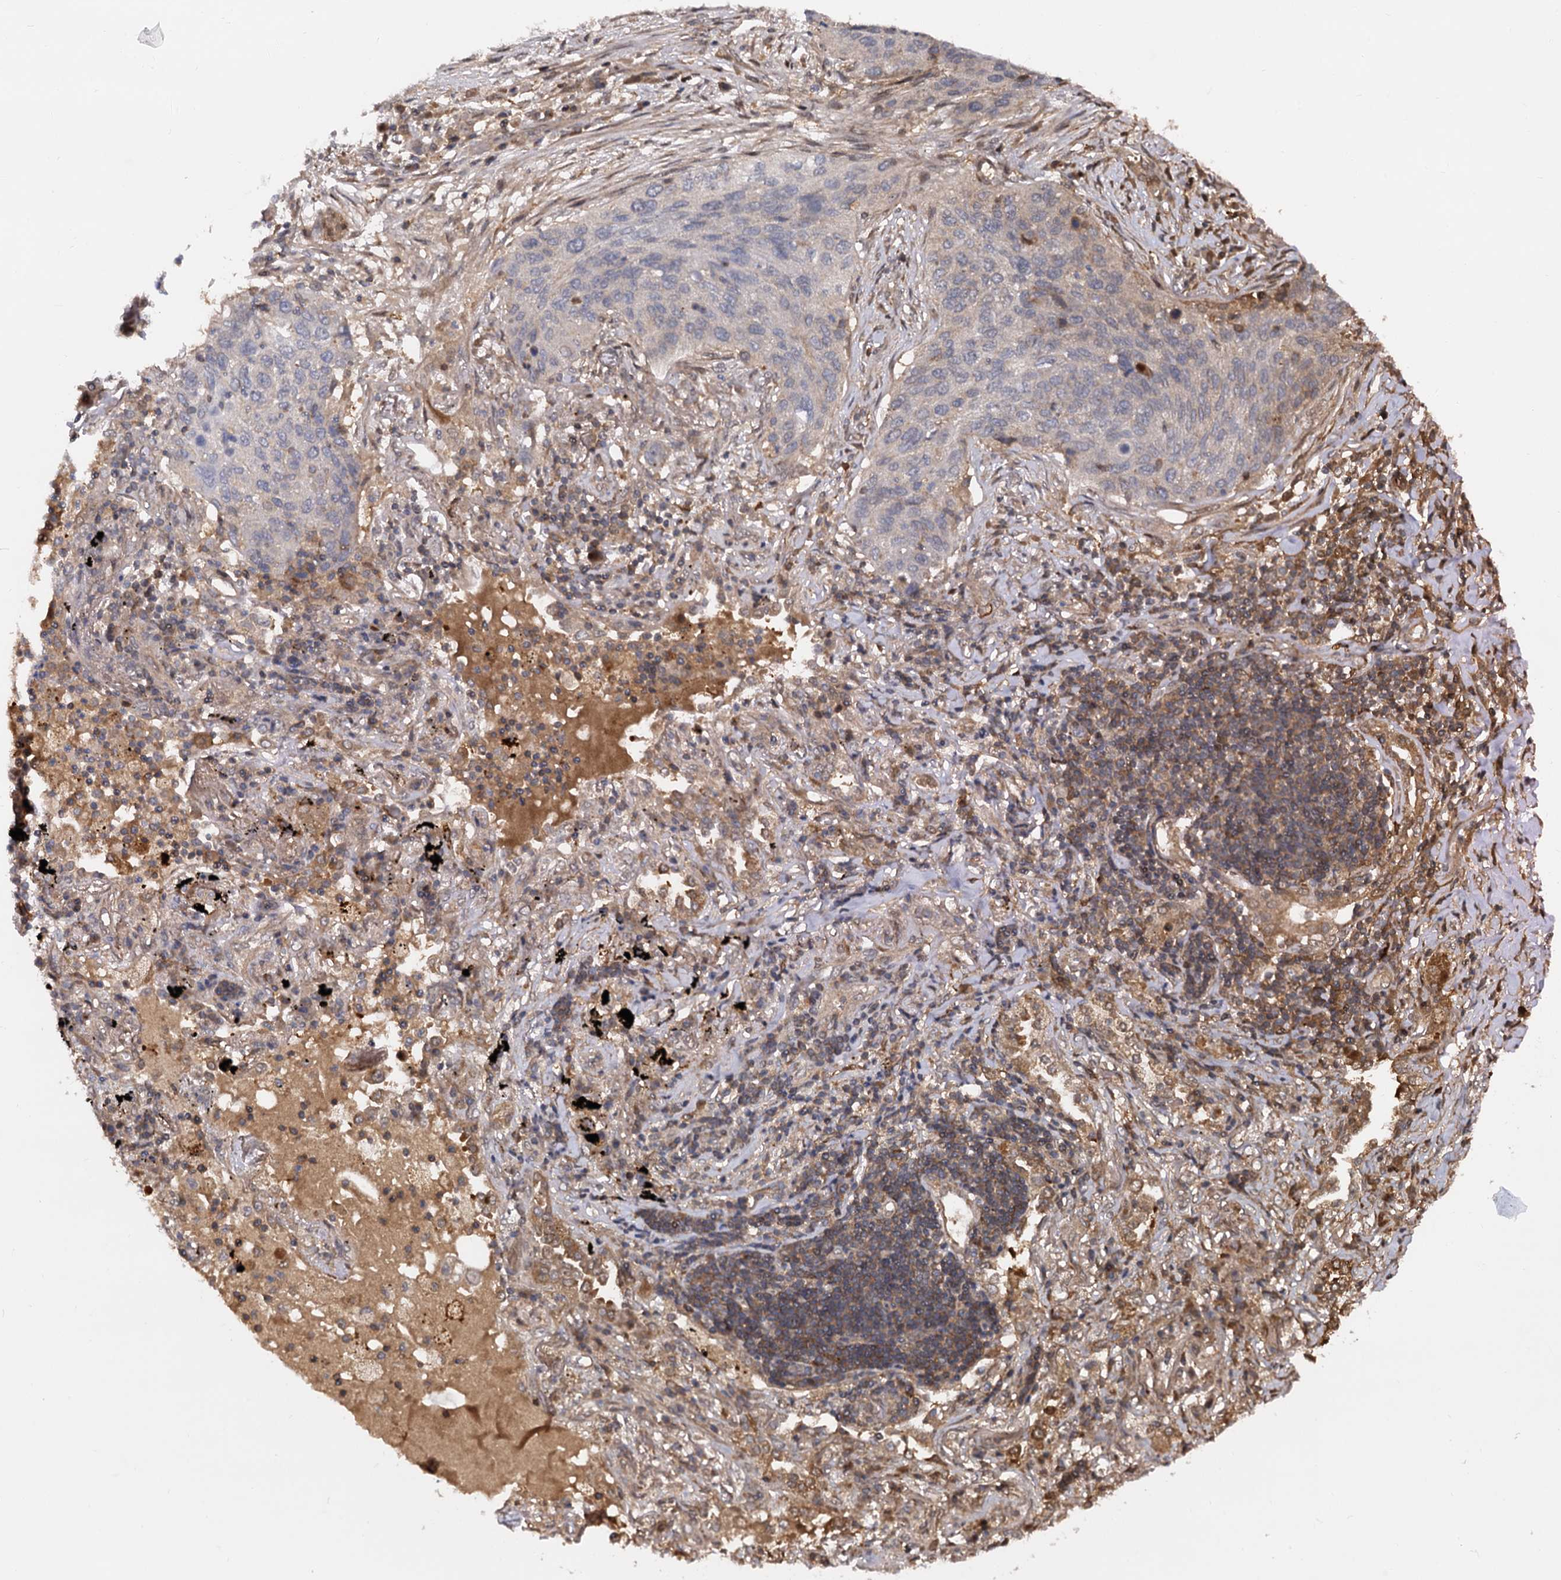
{"staining": {"intensity": "negative", "quantity": "none", "location": "none"}, "tissue": "lung cancer", "cell_type": "Tumor cells", "image_type": "cancer", "snomed": [{"axis": "morphology", "description": "Squamous cell carcinoma, NOS"}, {"axis": "topography", "description": "Lung"}], "caption": "An IHC image of lung cancer (squamous cell carcinoma) is shown. There is no staining in tumor cells of lung cancer (squamous cell carcinoma). Nuclei are stained in blue.", "gene": "SELENOP", "patient": {"sex": "female", "age": 63}}